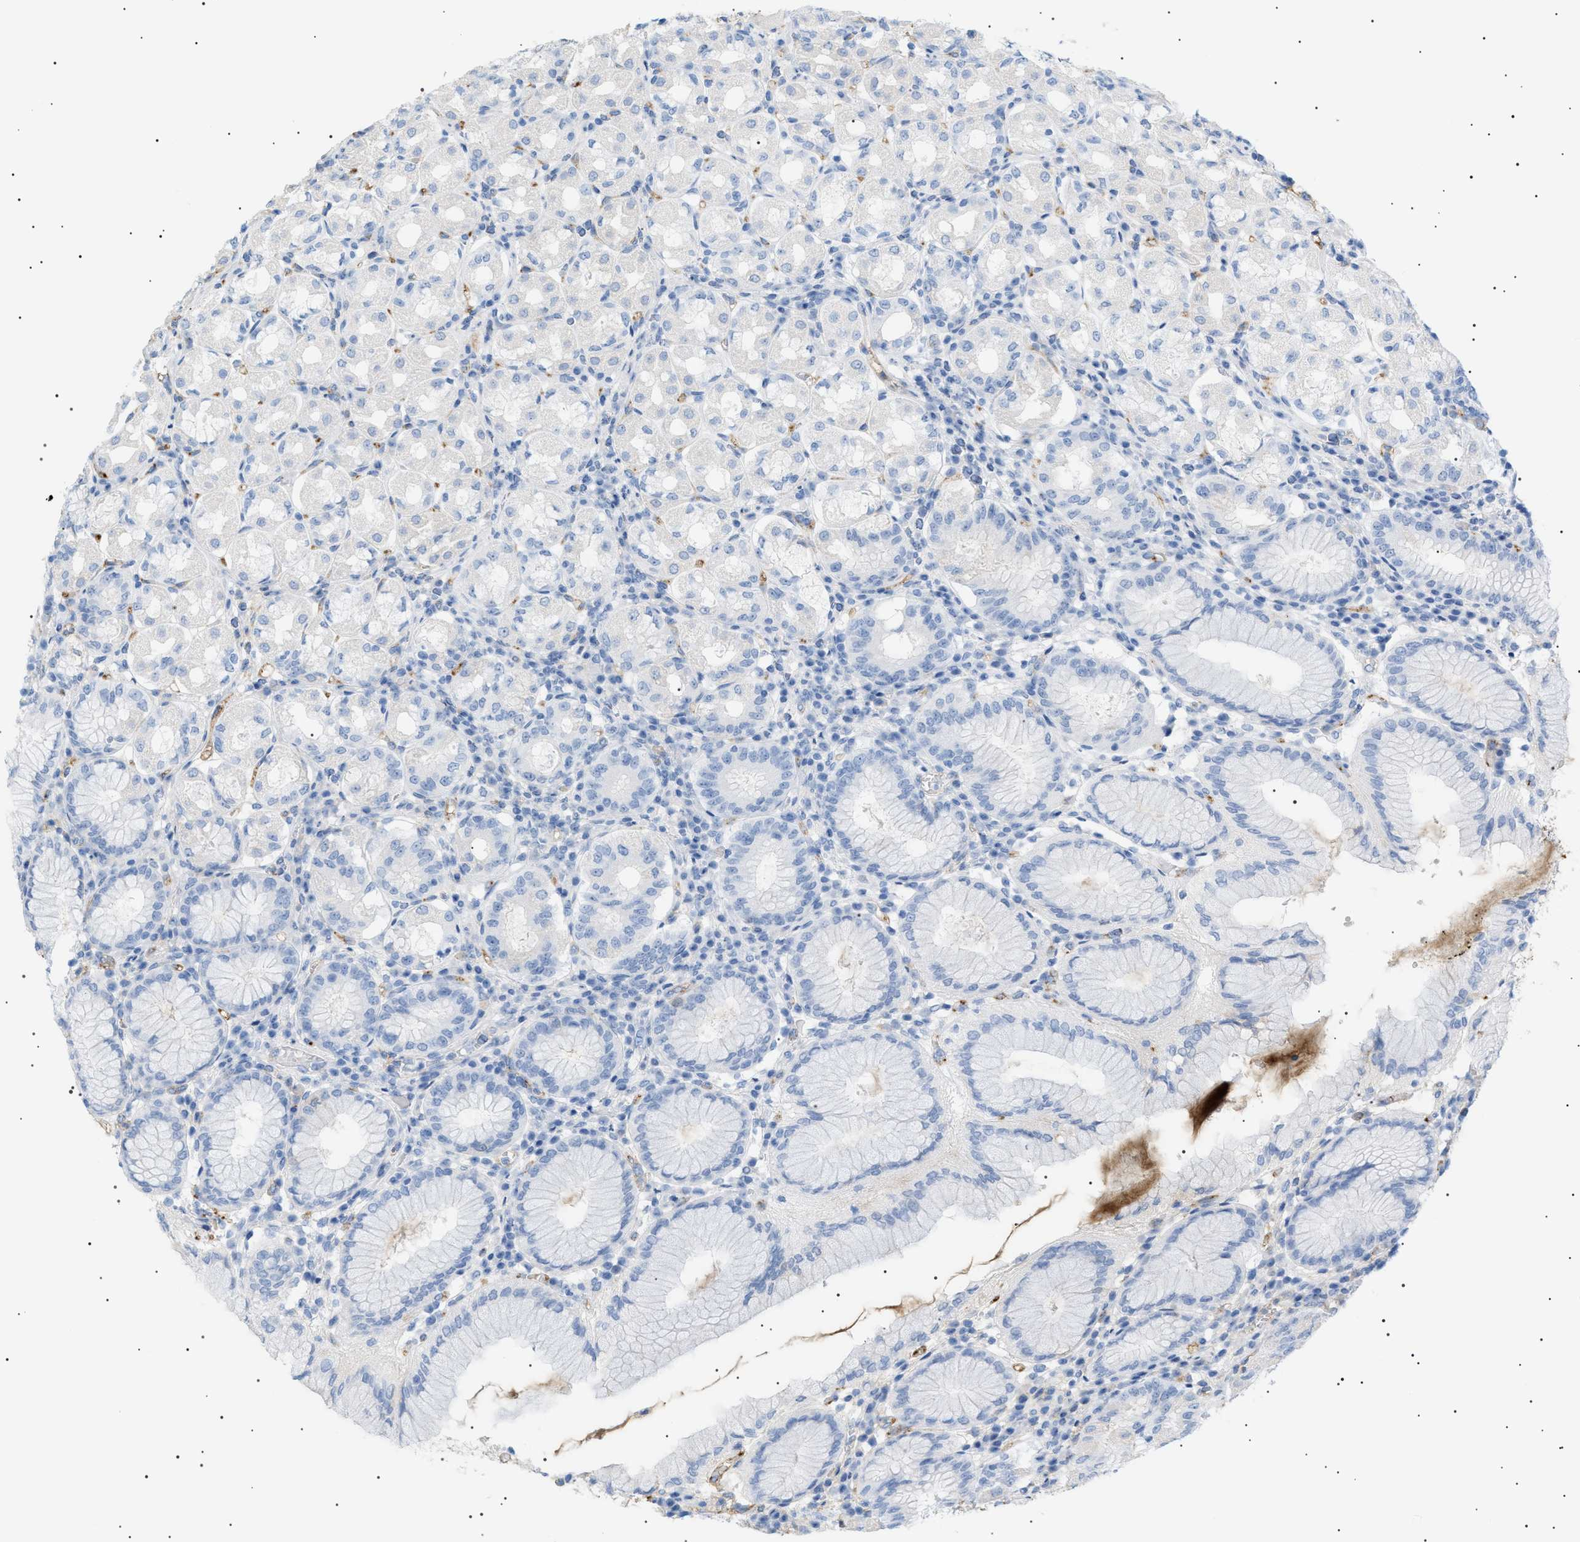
{"staining": {"intensity": "weak", "quantity": "<25%", "location": "cytoplasmic/membranous"}, "tissue": "stomach", "cell_type": "Glandular cells", "image_type": "normal", "snomed": [{"axis": "morphology", "description": "Normal tissue, NOS"}, {"axis": "topography", "description": "Stomach"}, {"axis": "topography", "description": "Stomach, lower"}], "caption": "Glandular cells show no significant protein positivity in normal stomach. (DAB immunohistochemistry visualized using brightfield microscopy, high magnification).", "gene": "LPA", "patient": {"sex": "female", "age": 56}}